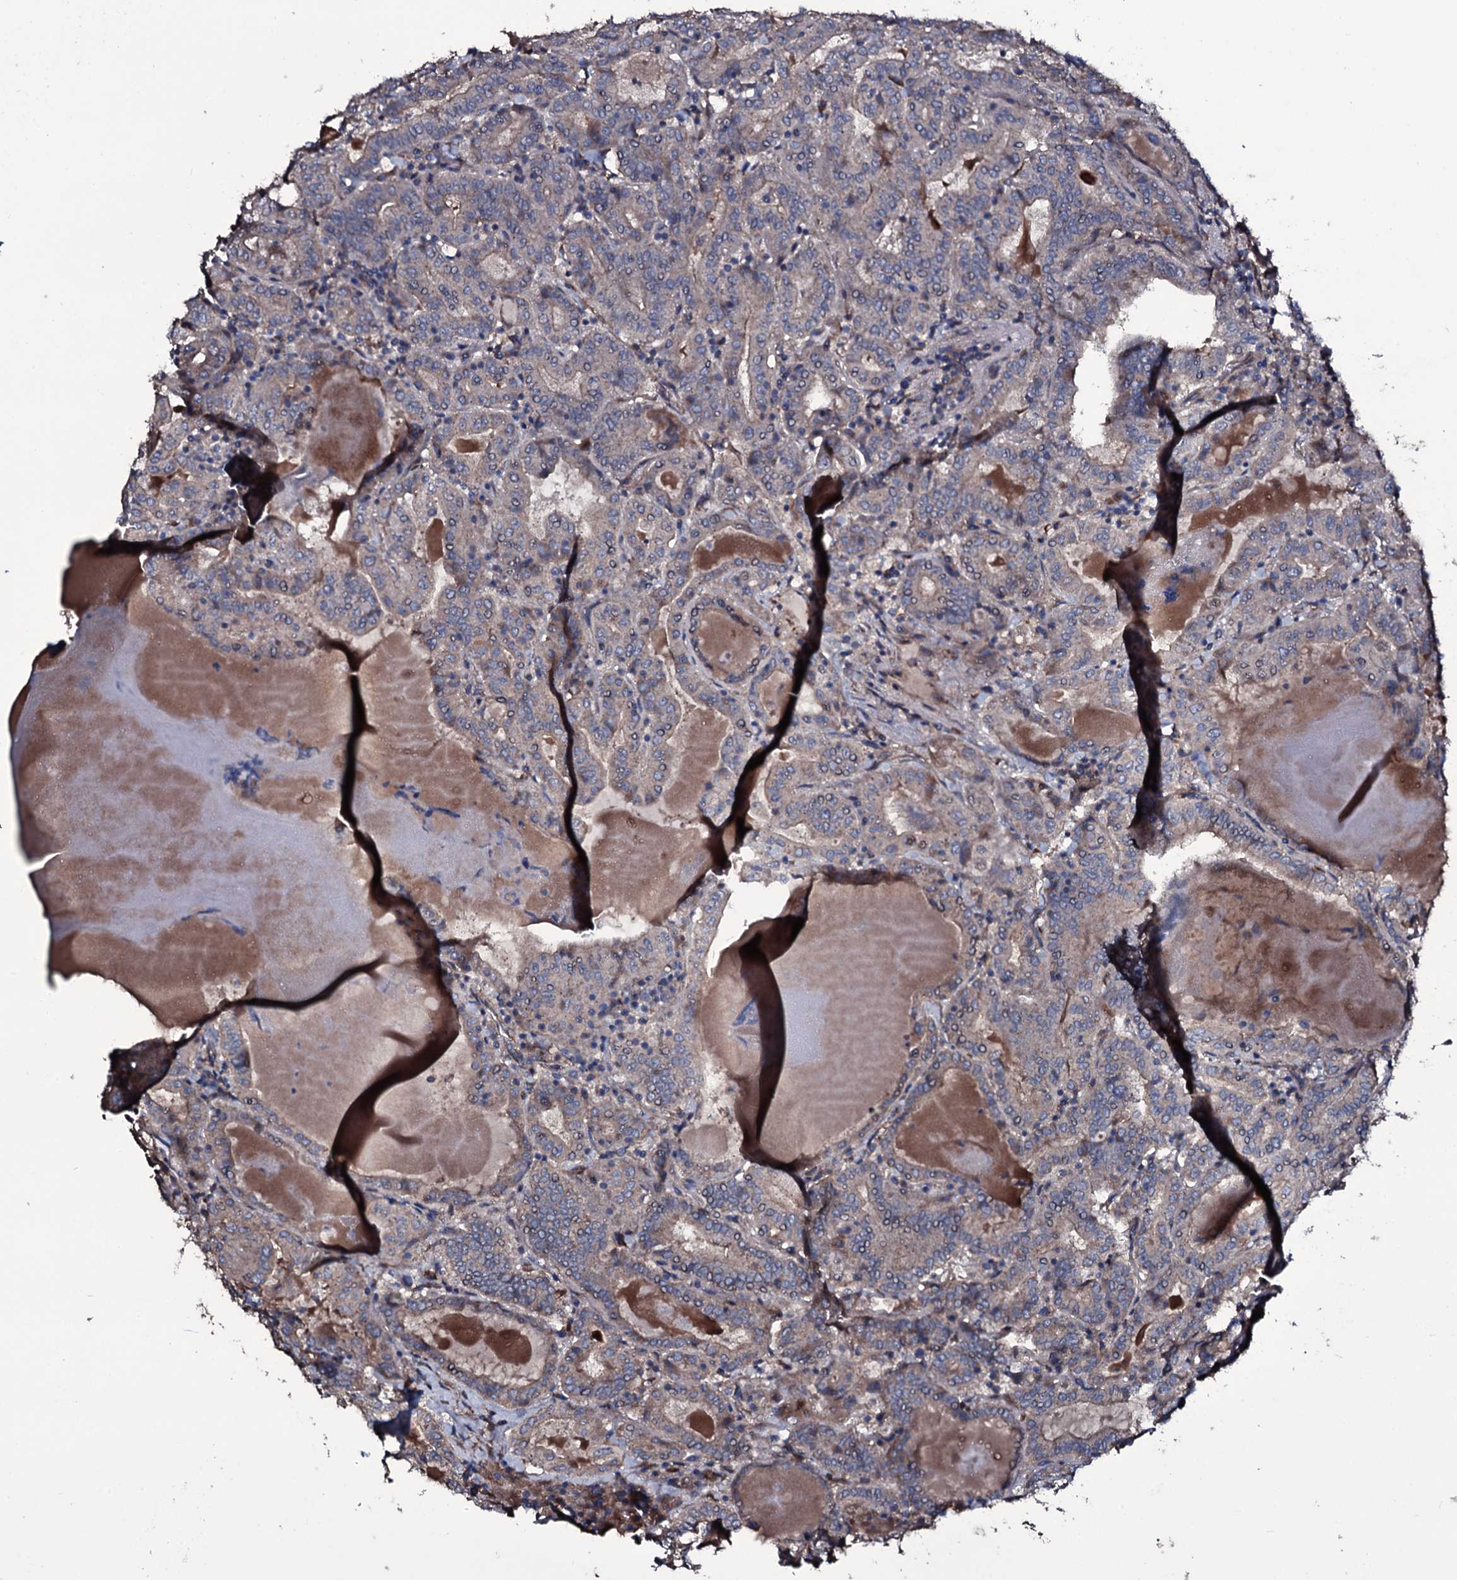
{"staining": {"intensity": "weak", "quantity": "25%-75%", "location": "cytoplasmic/membranous"}, "tissue": "thyroid cancer", "cell_type": "Tumor cells", "image_type": "cancer", "snomed": [{"axis": "morphology", "description": "Papillary adenocarcinoma, NOS"}, {"axis": "topography", "description": "Thyroid gland"}], "caption": "Protein staining demonstrates weak cytoplasmic/membranous expression in about 25%-75% of tumor cells in thyroid cancer.", "gene": "WIPF3", "patient": {"sex": "female", "age": 72}}